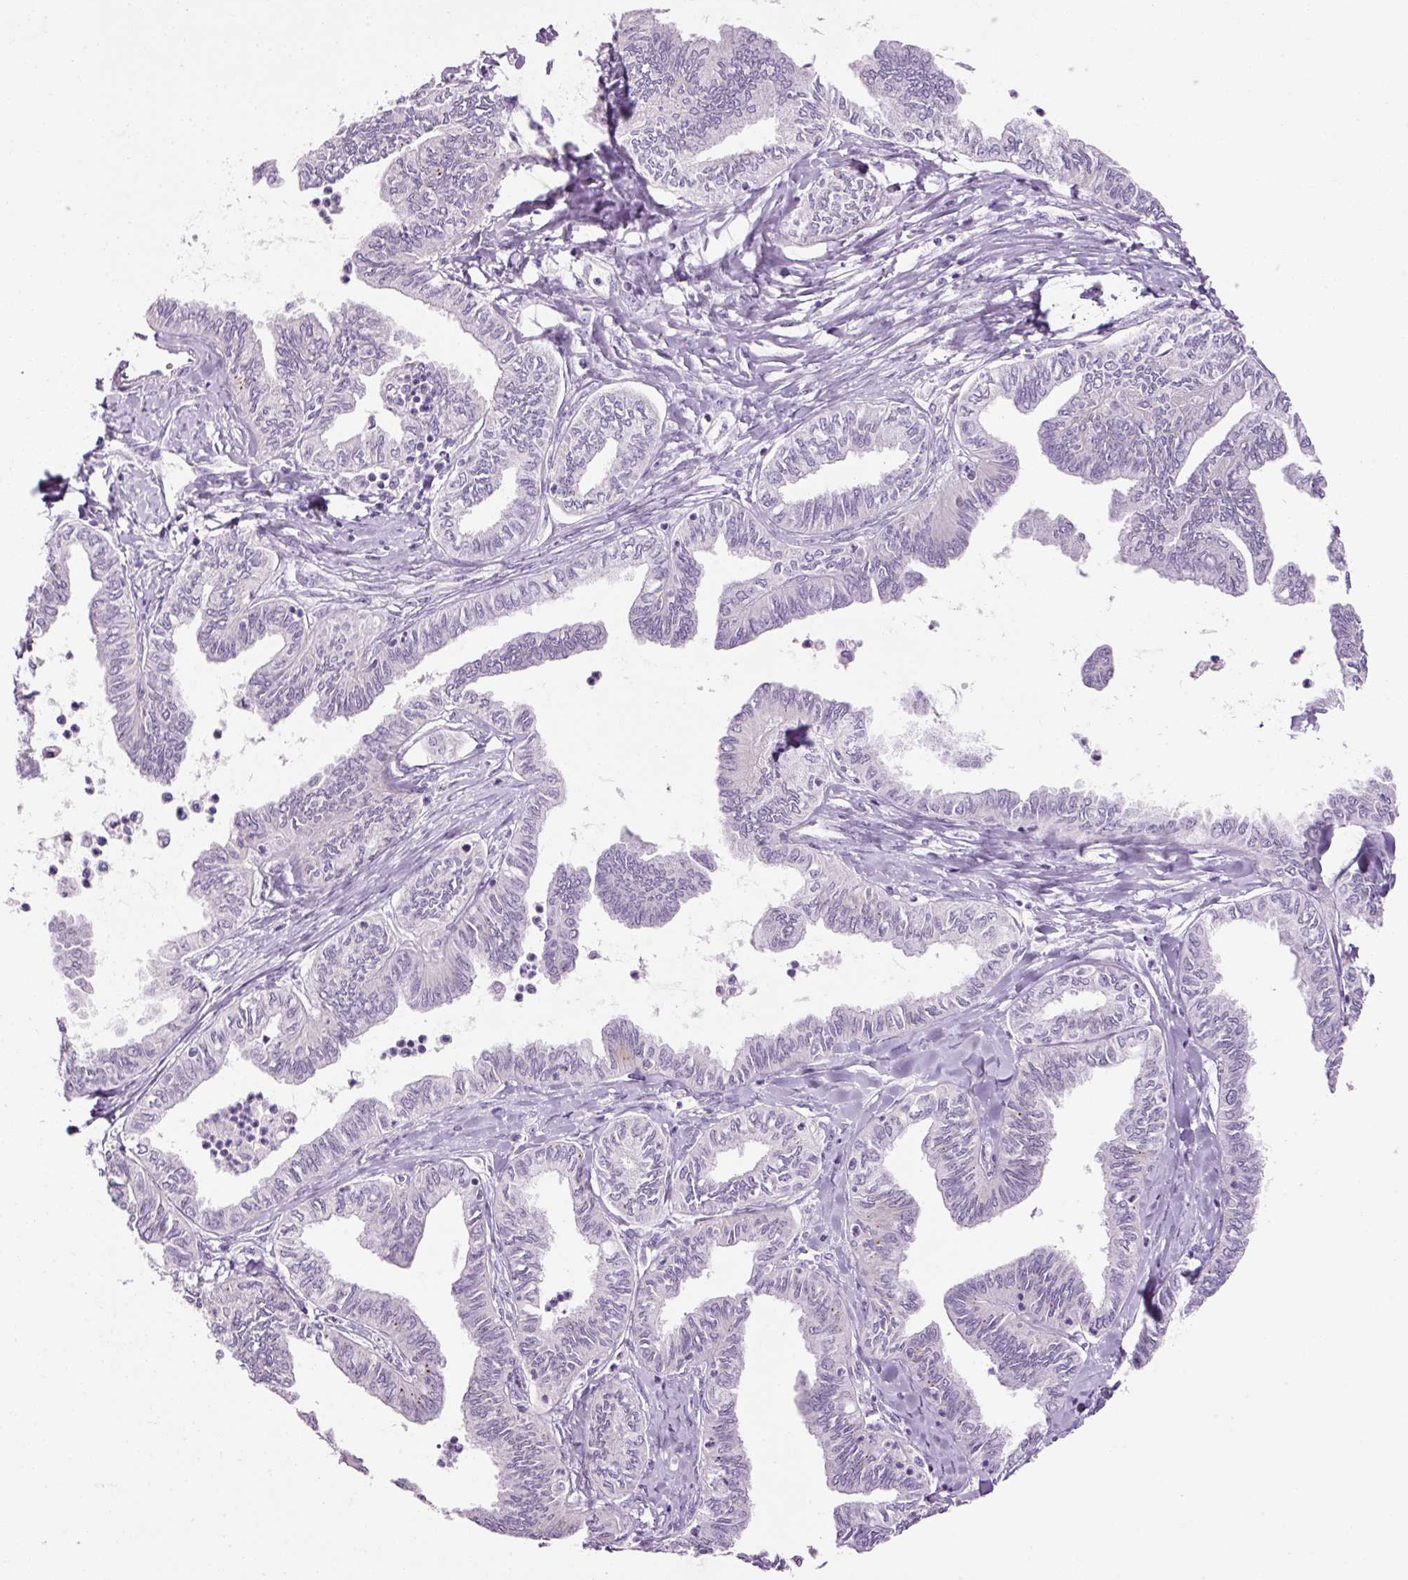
{"staining": {"intensity": "negative", "quantity": "none", "location": "none"}, "tissue": "ovarian cancer", "cell_type": "Tumor cells", "image_type": "cancer", "snomed": [{"axis": "morphology", "description": "Carcinoma, endometroid"}, {"axis": "topography", "description": "Ovary"}], "caption": "This is an immunohistochemistry (IHC) photomicrograph of ovarian cancer. There is no expression in tumor cells.", "gene": "ANKRD20A1", "patient": {"sex": "female", "age": 70}}